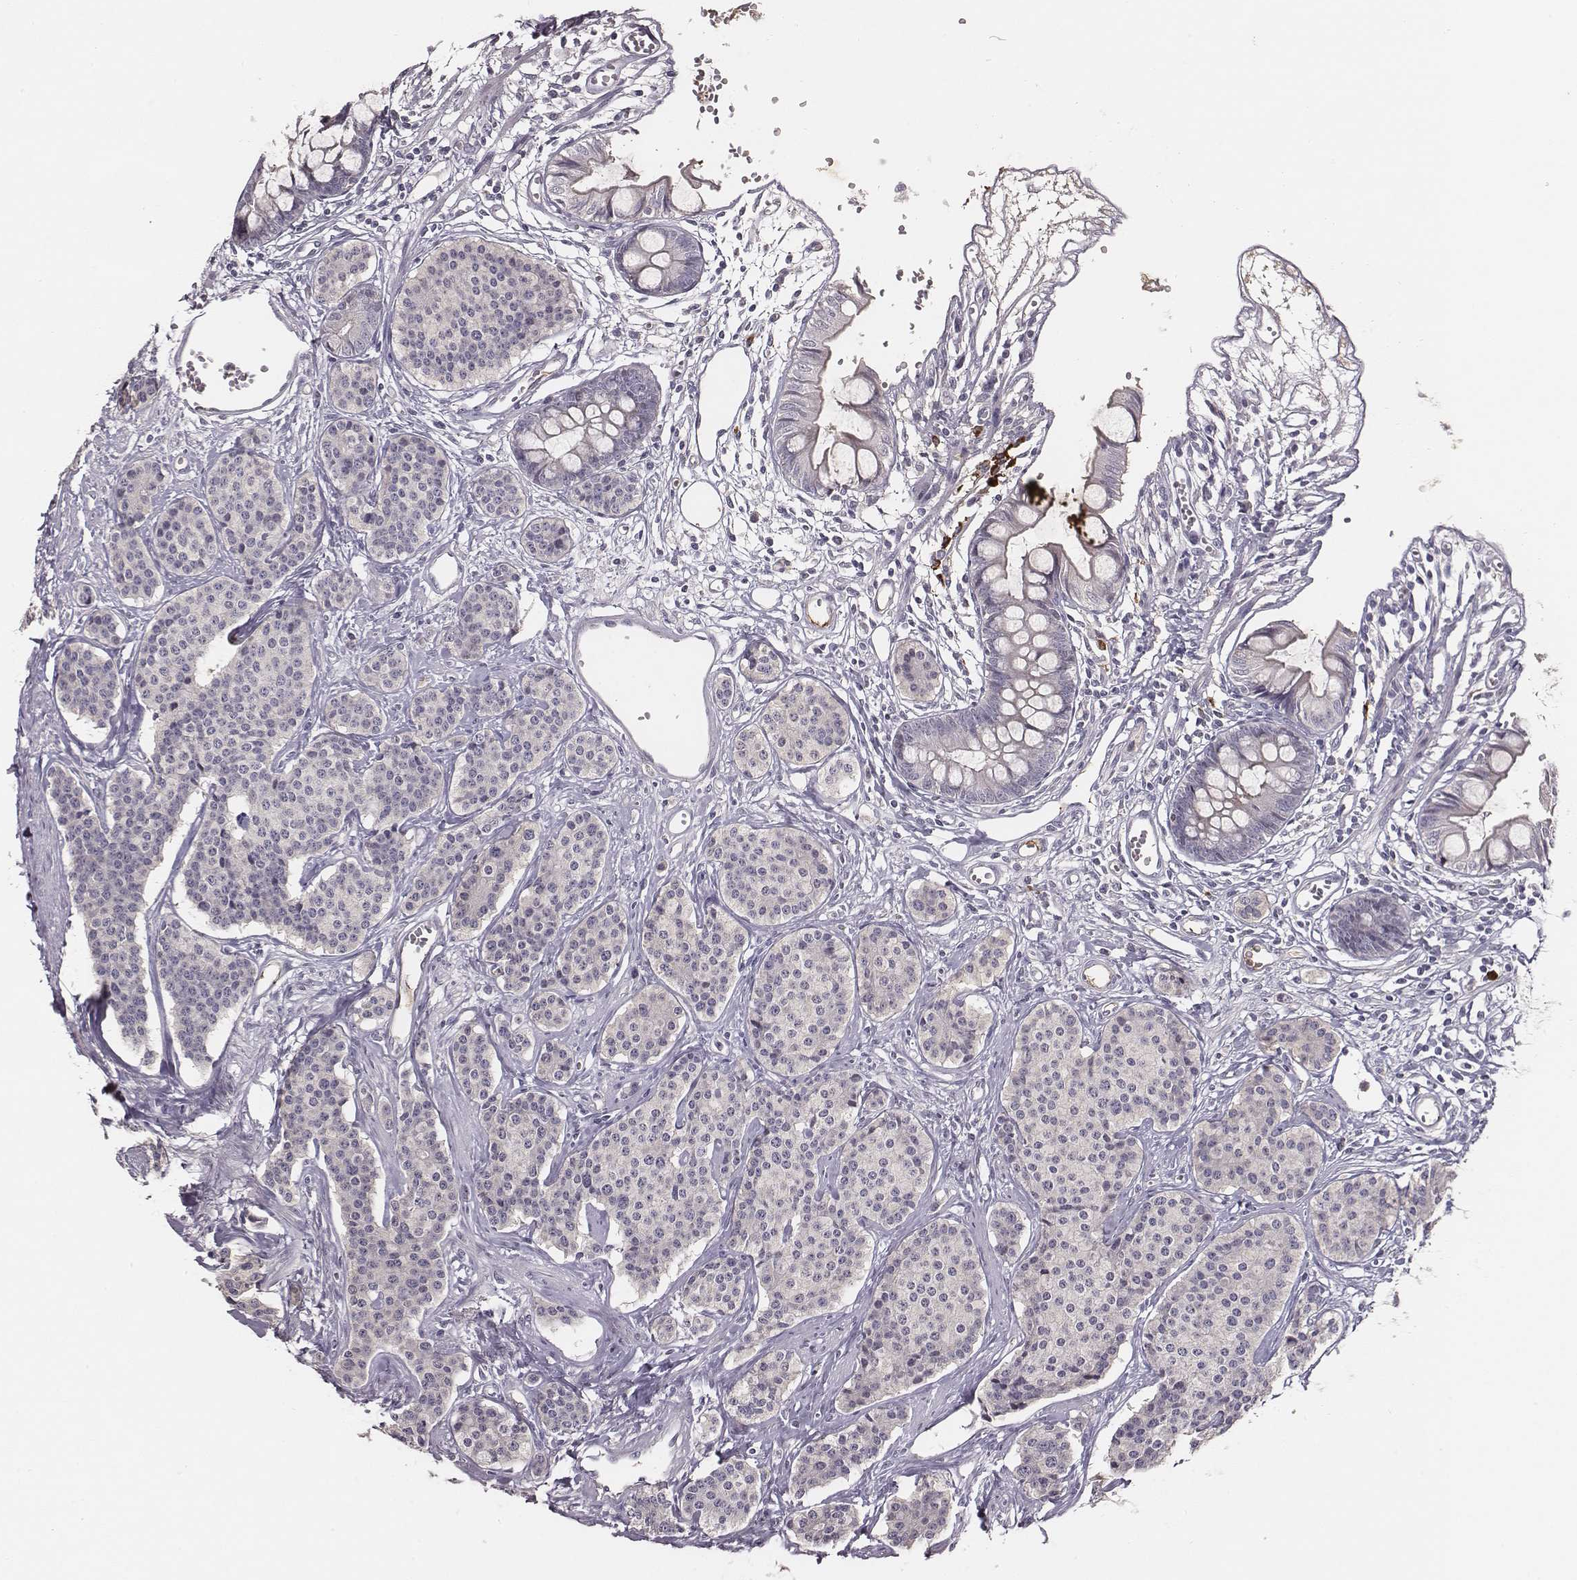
{"staining": {"intensity": "negative", "quantity": "none", "location": "none"}, "tissue": "carcinoid", "cell_type": "Tumor cells", "image_type": "cancer", "snomed": [{"axis": "morphology", "description": "Carcinoid, malignant, NOS"}, {"axis": "topography", "description": "Small intestine"}], "caption": "Photomicrograph shows no significant protein staining in tumor cells of carcinoid (malignant).", "gene": "SLC22A6", "patient": {"sex": "female", "age": 64}}